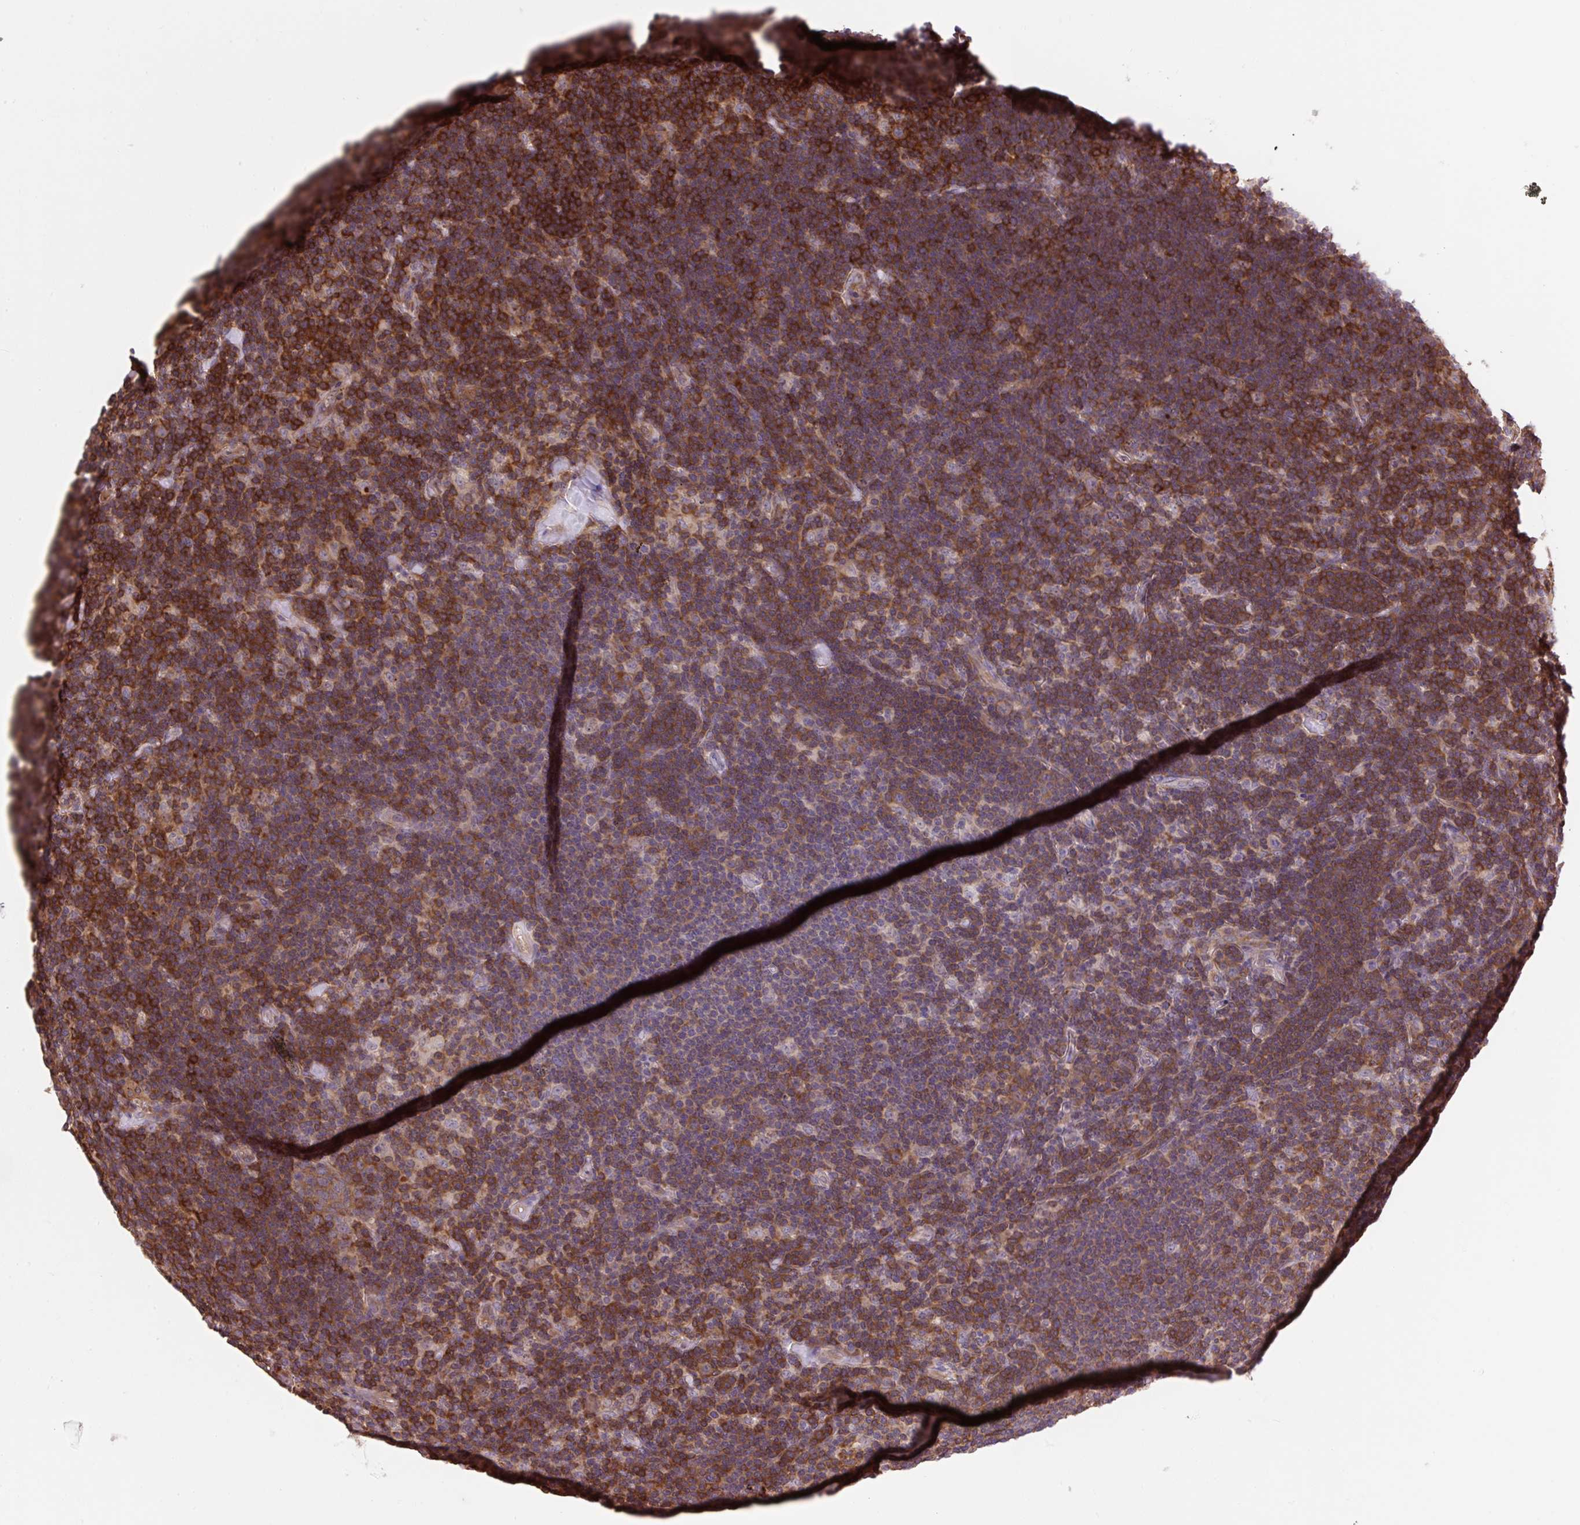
{"staining": {"intensity": "negative", "quantity": "none", "location": "none"}, "tissue": "lymphoma", "cell_type": "Tumor cells", "image_type": "cancer", "snomed": [{"axis": "morphology", "description": "Hodgkin's disease, NOS"}, {"axis": "topography", "description": "Lymph node"}], "caption": "Tumor cells are negative for protein expression in human lymphoma.", "gene": "PLCG1", "patient": {"sex": "female", "age": 57}}